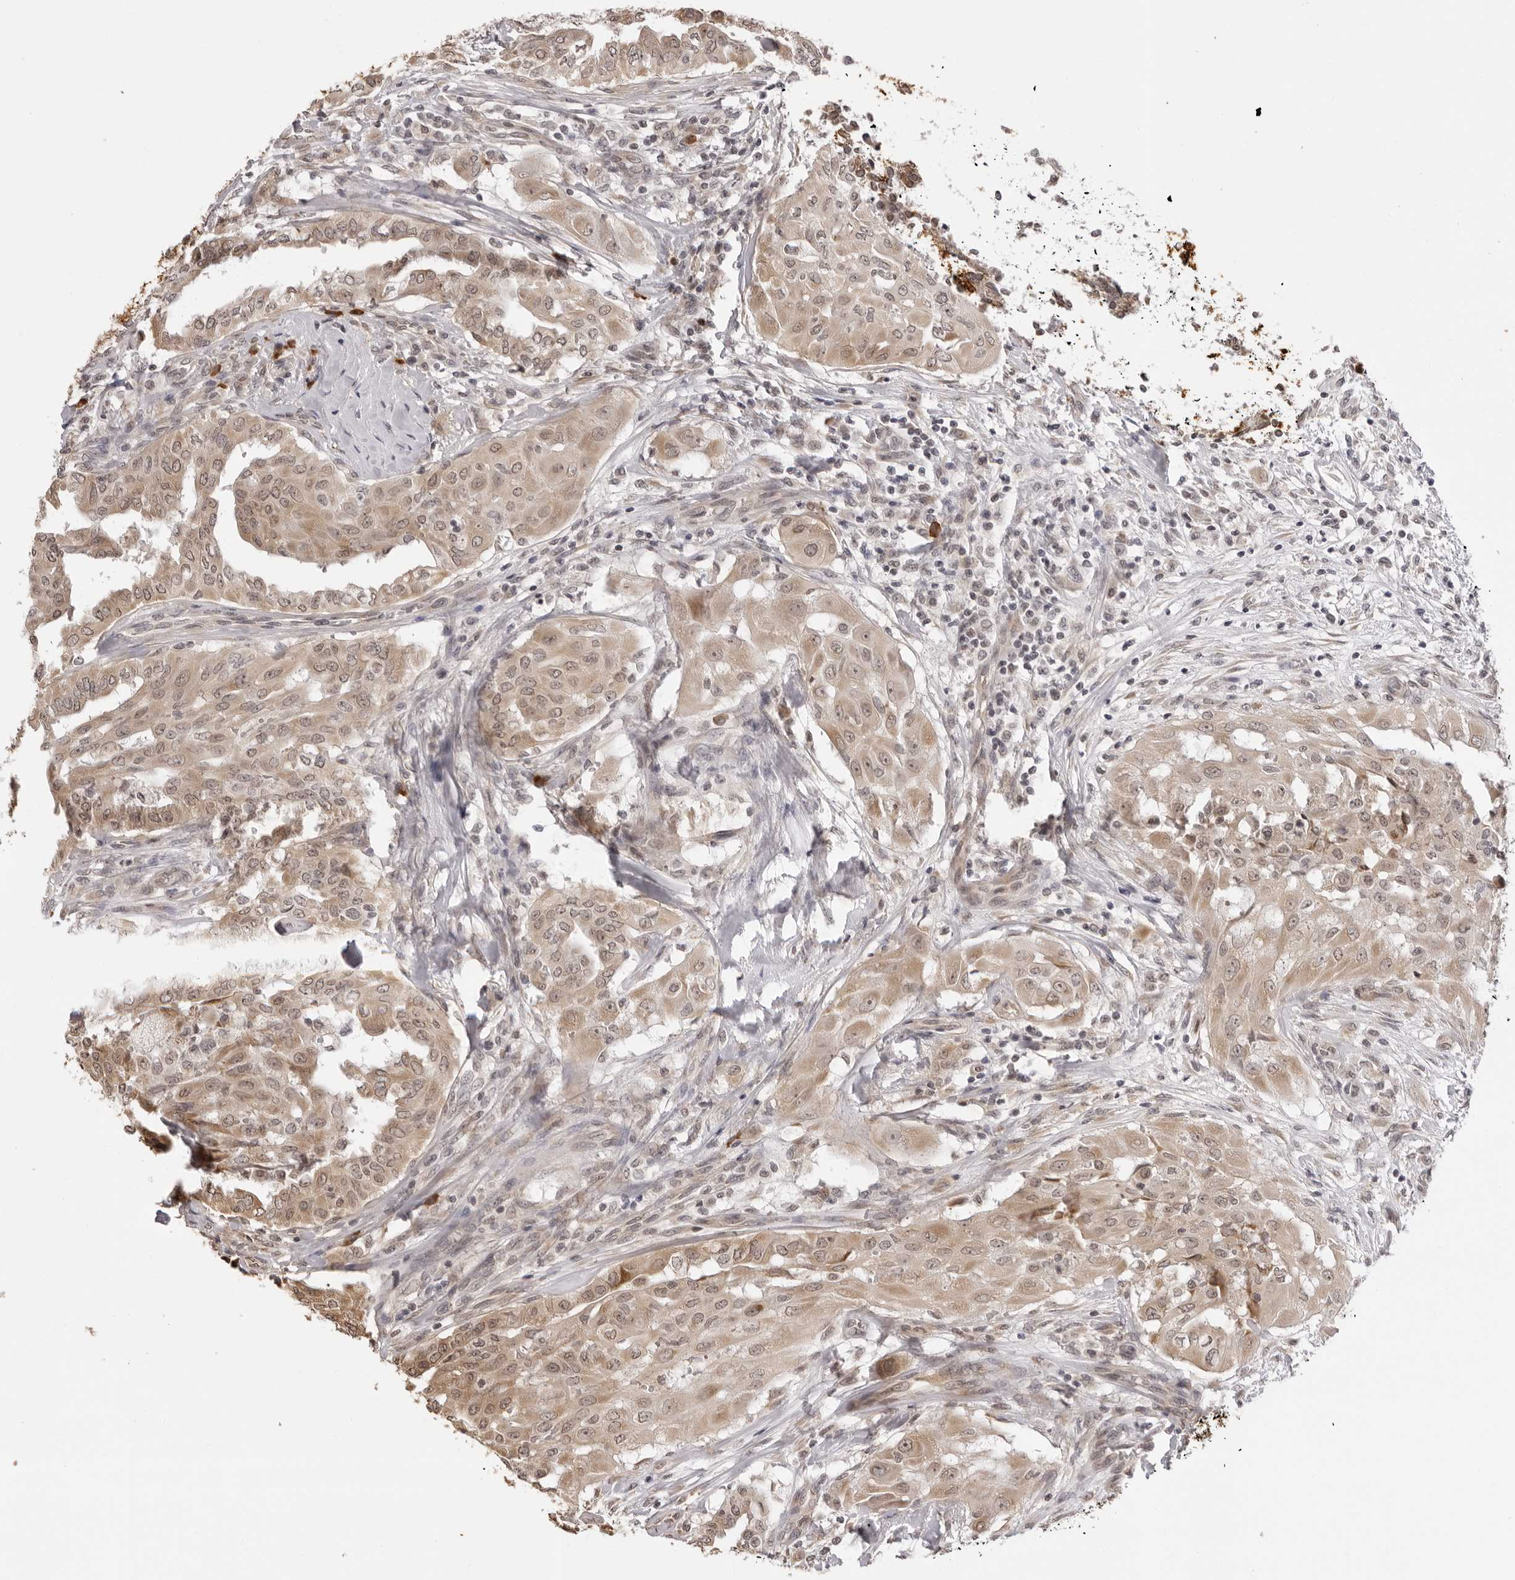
{"staining": {"intensity": "weak", "quantity": ">75%", "location": "cytoplasmic/membranous,nuclear"}, "tissue": "thyroid cancer", "cell_type": "Tumor cells", "image_type": "cancer", "snomed": [{"axis": "morphology", "description": "Papillary adenocarcinoma, NOS"}, {"axis": "topography", "description": "Thyroid gland"}], "caption": "Human thyroid papillary adenocarcinoma stained with a brown dye demonstrates weak cytoplasmic/membranous and nuclear positive staining in about >75% of tumor cells.", "gene": "ZC3H11A", "patient": {"sex": "female", "age": 59}}